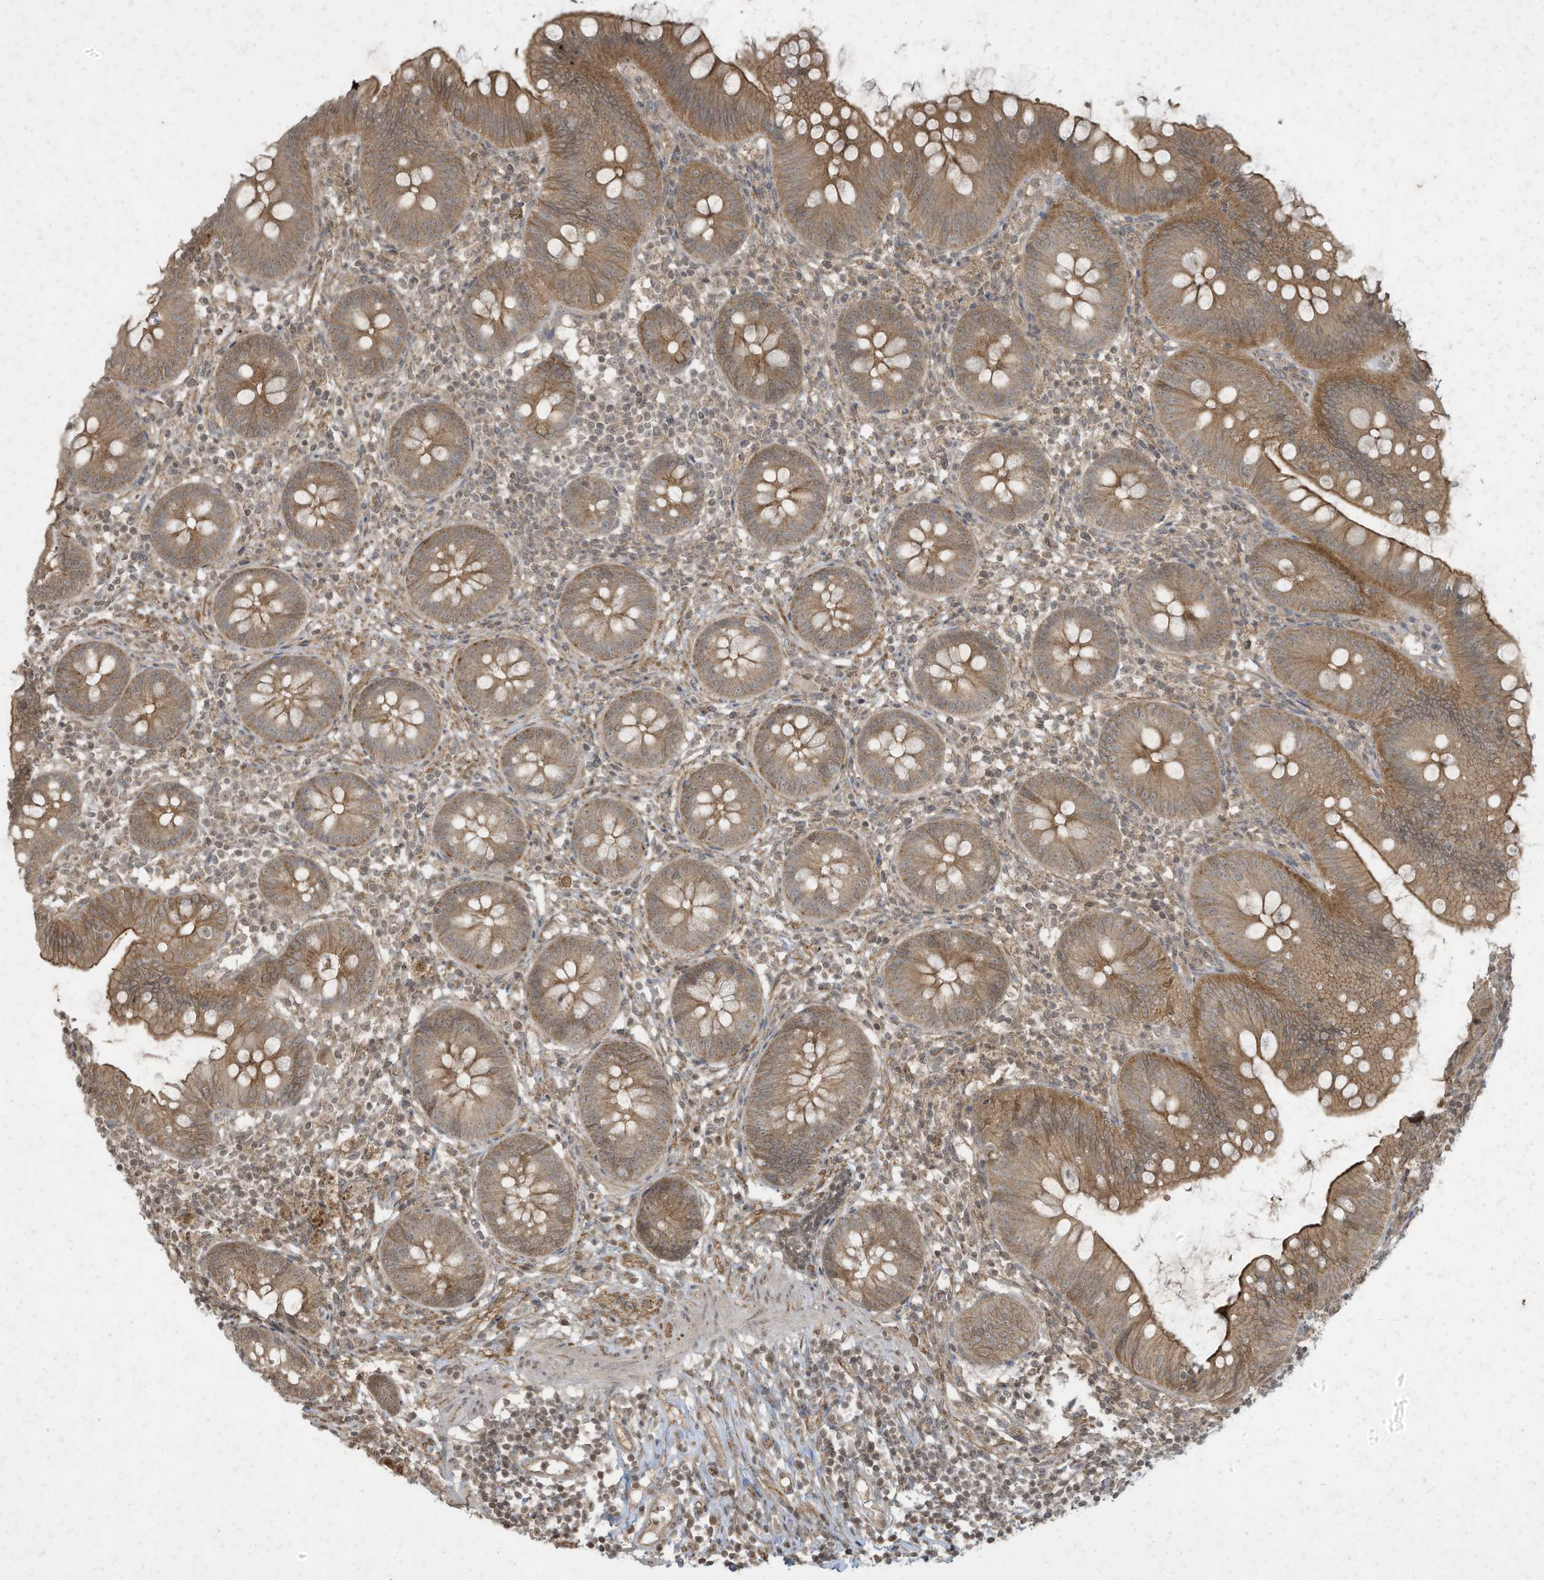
{"staining": {"intensity": "moderate", "quantity": ">75%", "location": "cytoplasmic/membranous"}, "tissue": "appendix", "cell_type": "Glandular cells", "image_type": "normal", "snomed": [{"axis": "morphology", "description": "Normal tissue, NOS"}, {"axis": "topography", "description": "Appendix"}], "caption": "Immunohistochemical staining of unremarkable human appendix demonstrates medium levels of moderate cytoplasmic/membranous expression in approximately >75% of glandular cells.", "gene": "MATN2", "patient": {"sex": "female", "age": 62}}